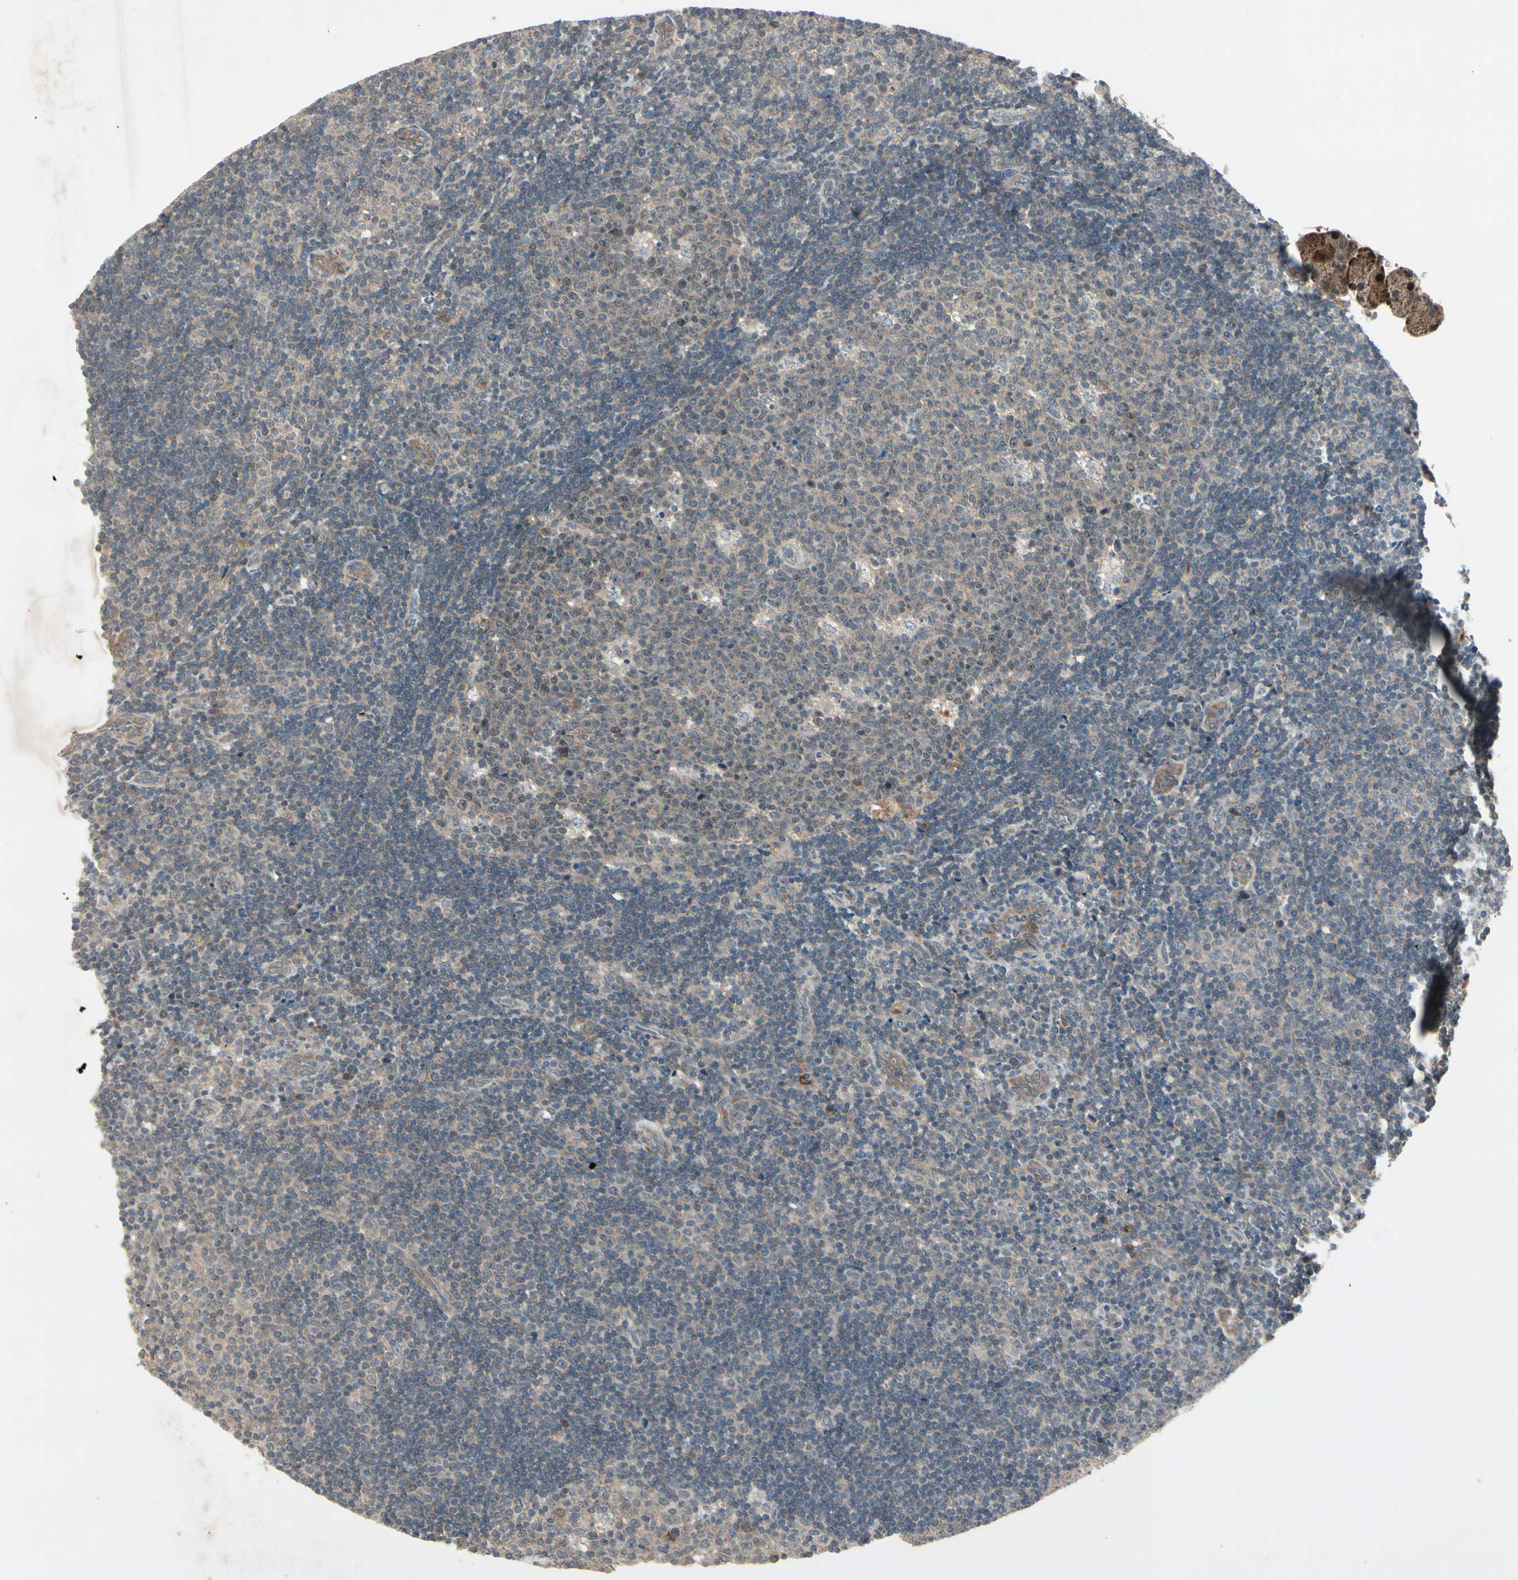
{"staining": {"intensity": "weak", "quantity": ">75%", "location": "cytoplasmic/membranous,nuclear"}, "tissue": "lymph node", "cell_type": "Germinal center cells", "image_type": "normal", "snomed": [{"axis": "morphology", "description": "Normal tissue, NOS"}, {"axis": "topography", "description": "Lymph node"}, {"axis": "topography", "description": "Salivary gland"}], "caption": "Immunohistochemical staining of unremarkable human lymph node displays low levels of weak cytoplasmic/membranous,nuclear positivity in approximately >75% of germinal center cells. (brown staining indicates protein expression, while blue staining denotes nuclei).", "gene": "FHDC1", "patient": {"sex": "male", "age": 8}}